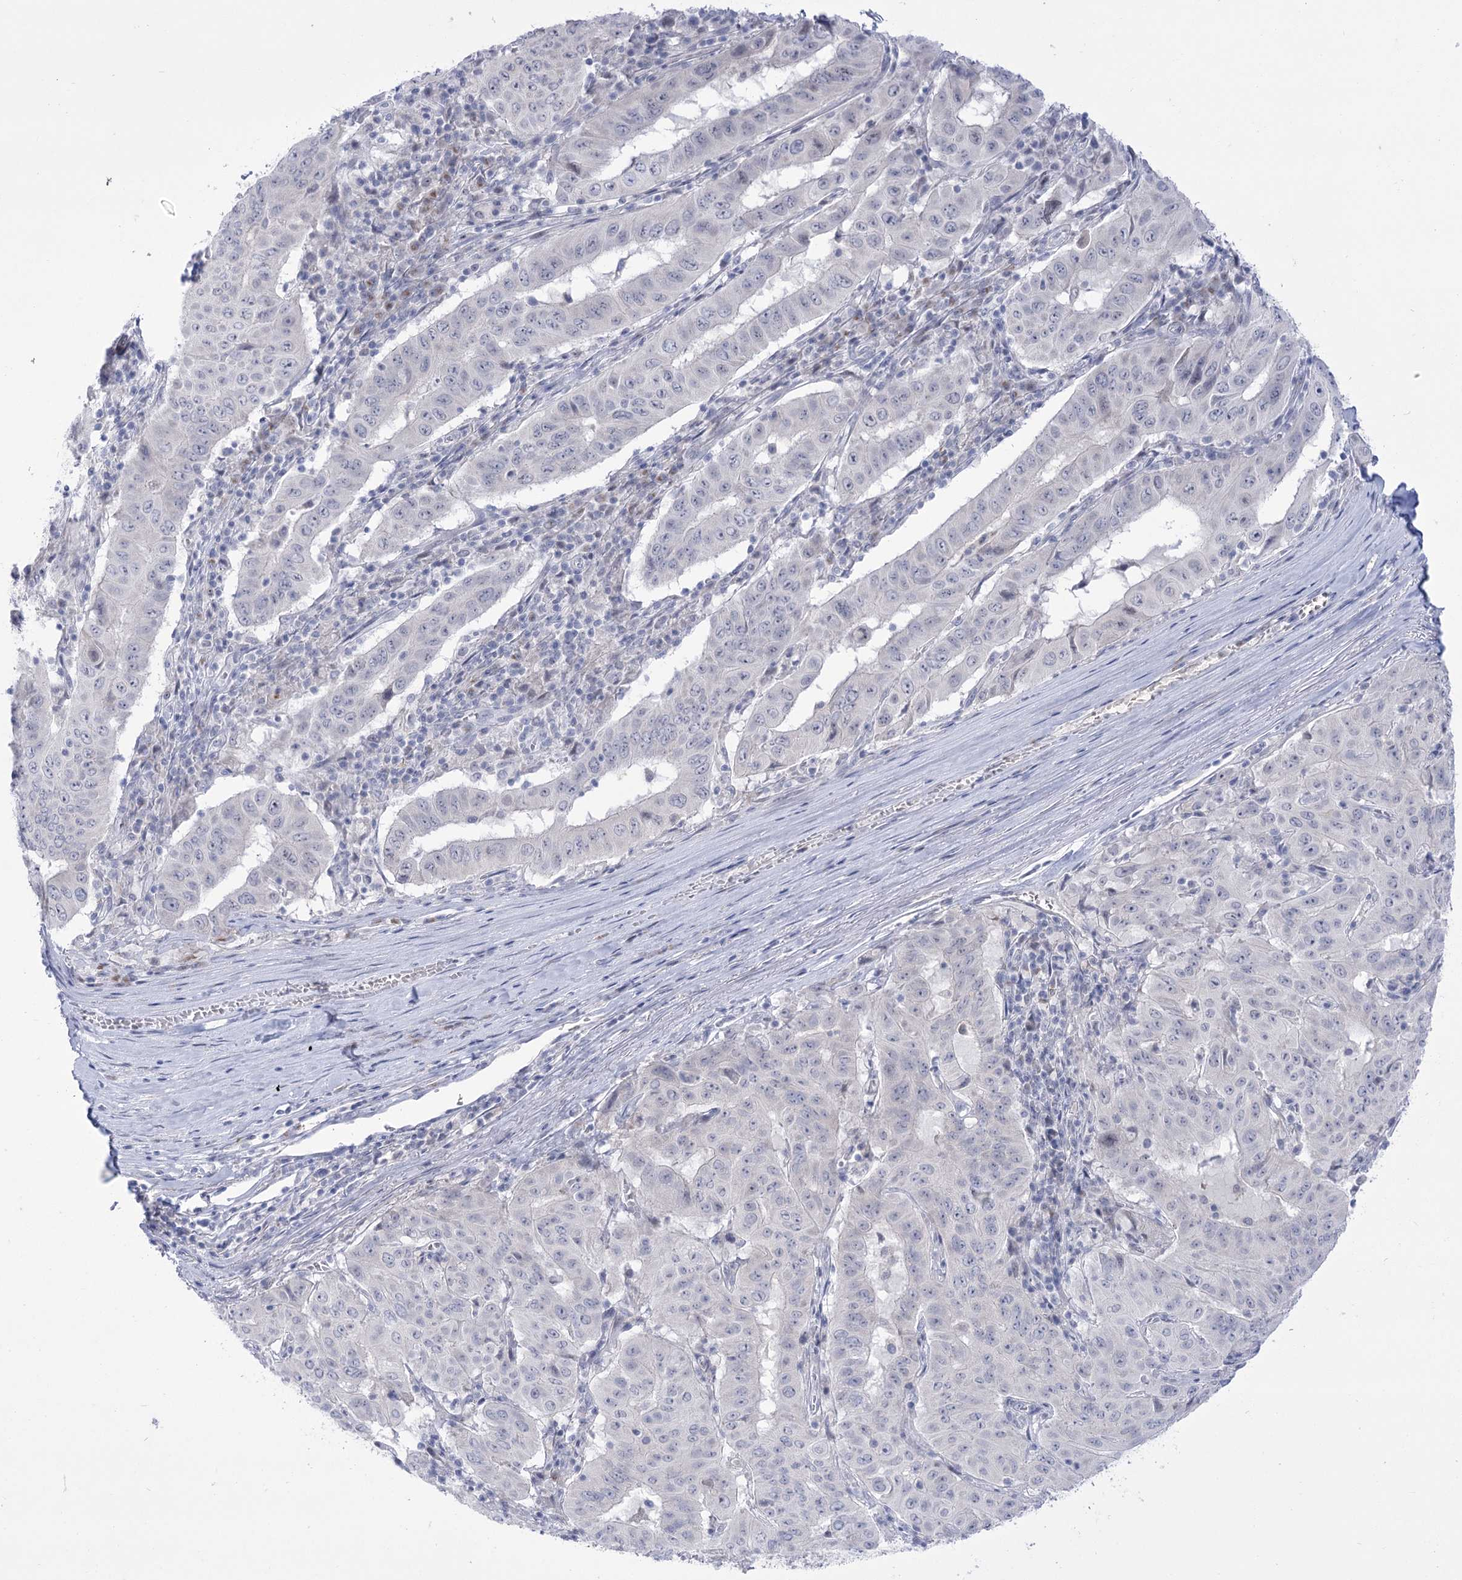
{"staining": {"intensity": "negative", "quantity": "none", "location": "none"}, "tissue": "pancreatic cancer", "cell_type": "Tumor cells", "image_type": "cancer", "snomed": [{"axis": "morphology", "description": "Adenocarcinoma, NOS"}, {"axis": "topography", "description": "Pancreas"}], "caption": "Image shows no significant protein expression in tumor cells of pancreatic adenocarcinoma.", "gene": "BEND7", "patient": {"sex": "male", "age": 63}}